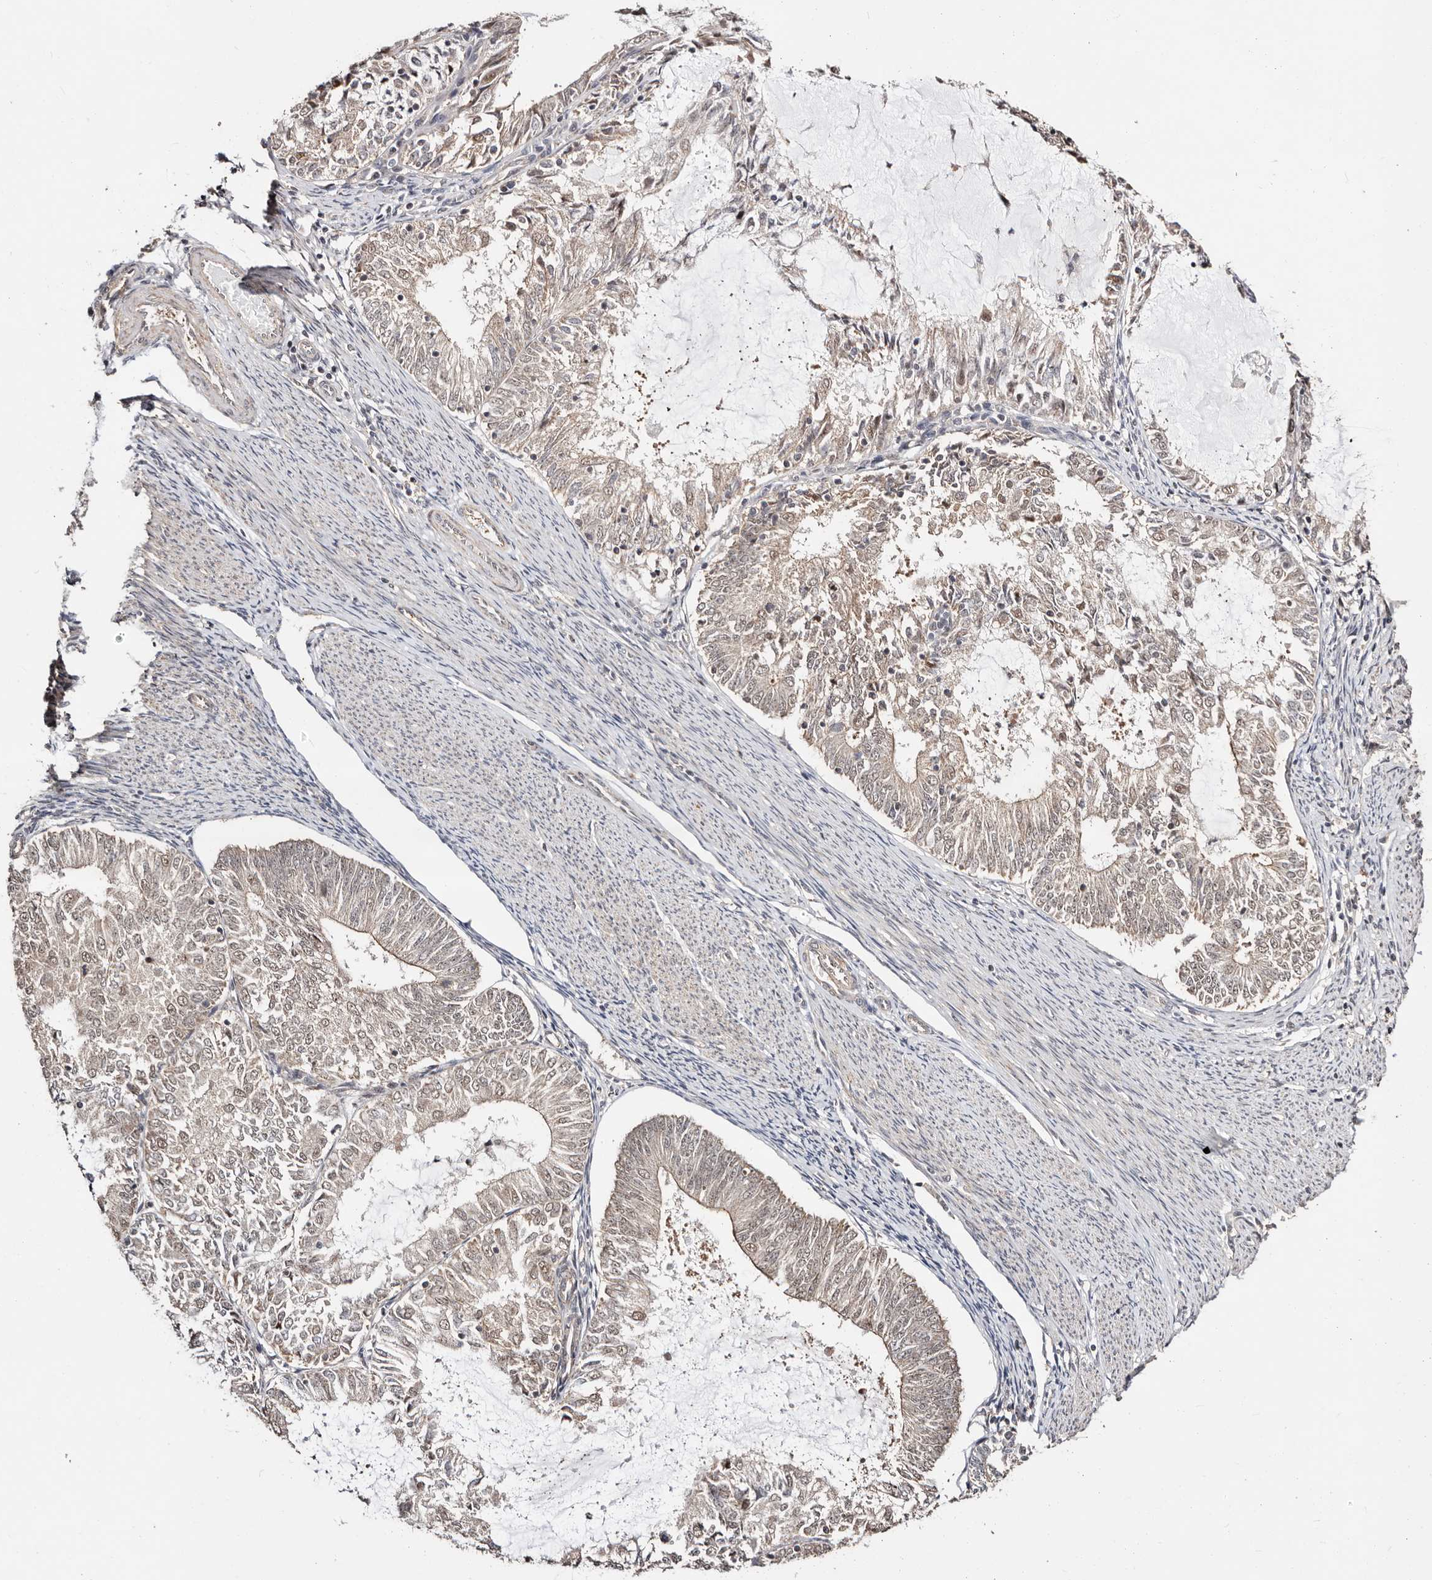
{"staining": {"intensity": "negative", "quantity": "none", "location": "none"}, "tissue": "endometrial cancer", "cell_type": "Tumor cells", "image_type": "cancer", "snomed": [{"axis": "morphology", "description": "Adenocarcinoma, NOS"}, {"axis": "topography", "description": "Endometrium"}], "caption": "The immunohistochemistry photomicrograph has no significant positivity in tumor cells of adenocarcinoma (endometrial) tissue. (Immunohistochemistry, brightfield microscopy, high magnification).", "gene": "CTNNBL1", "patient": {"sex": "female", "age": 57}}